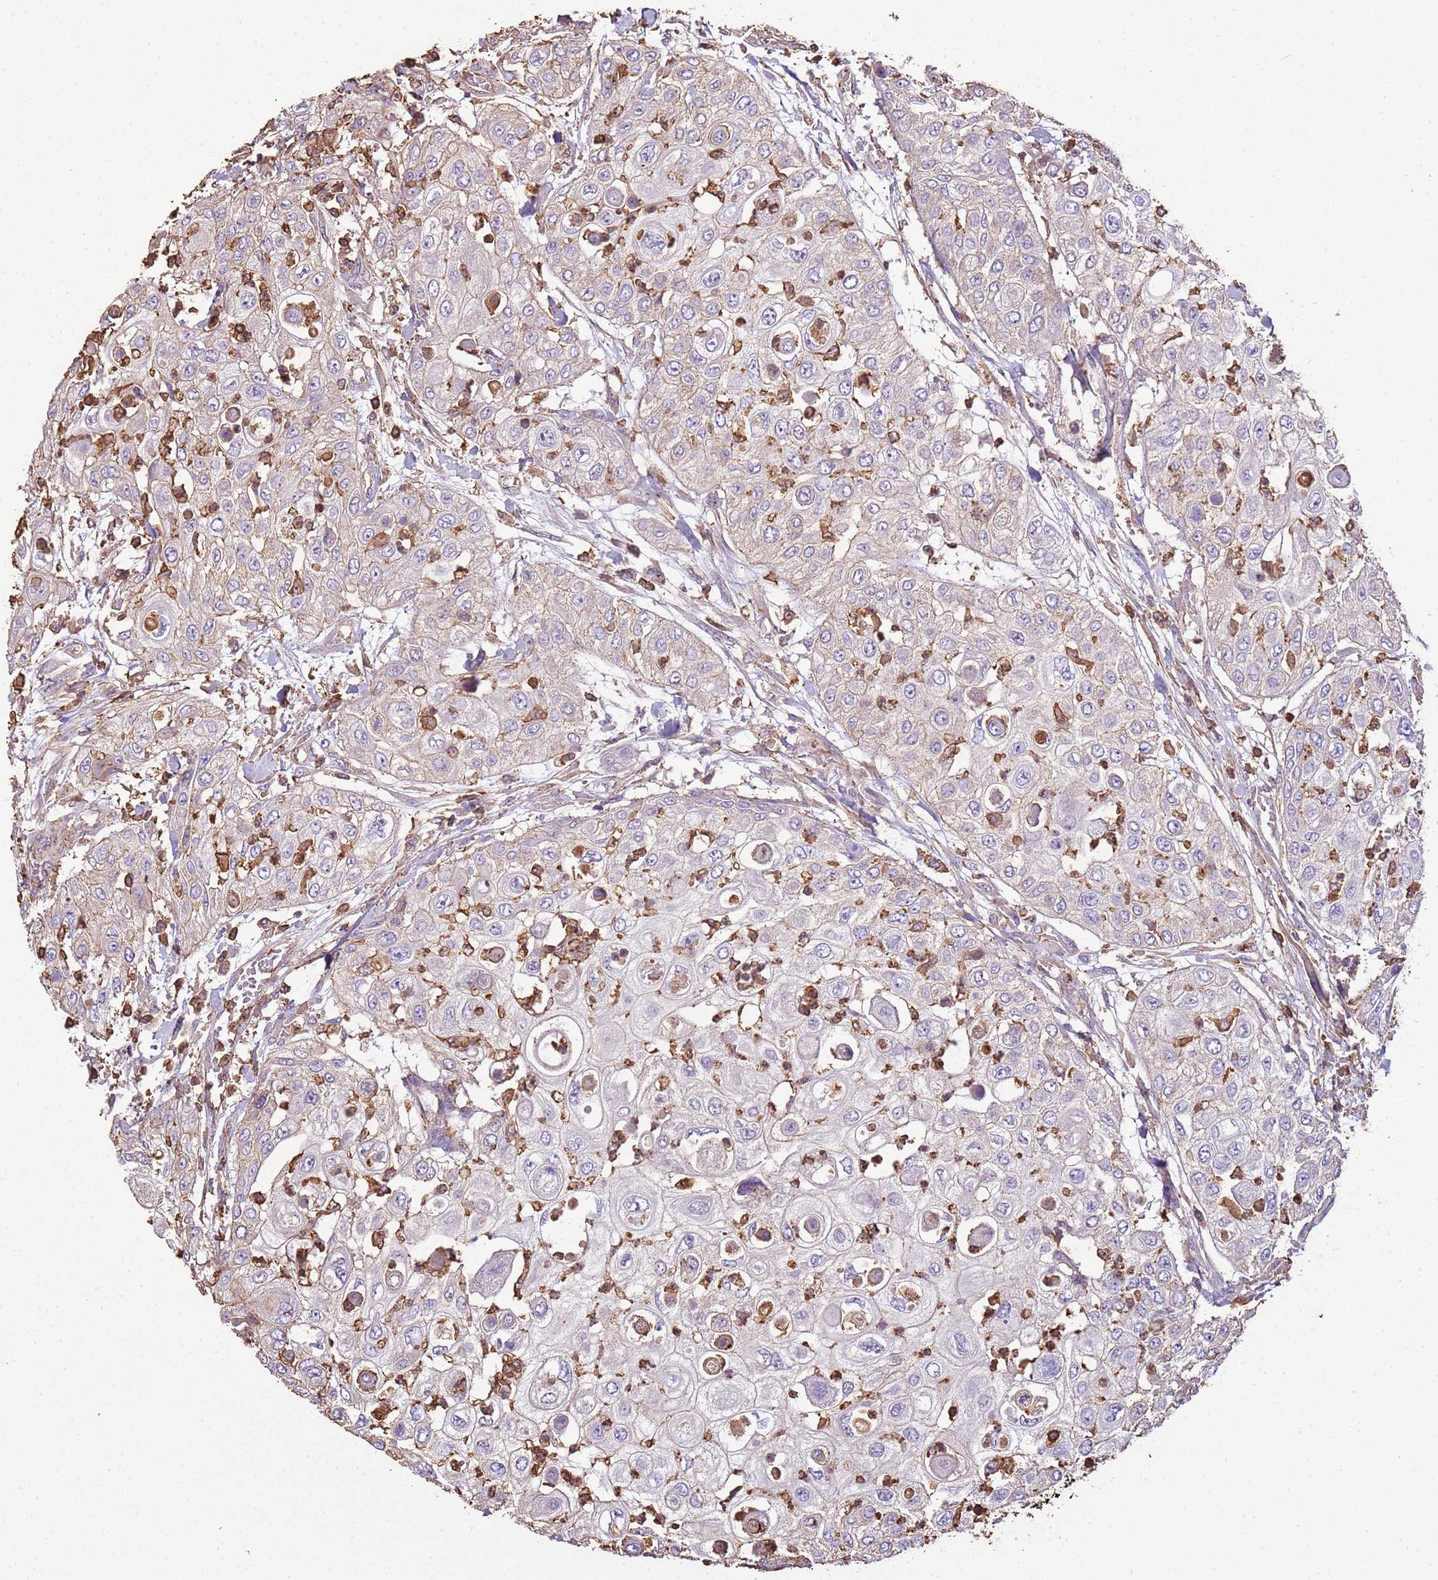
{"staining": {"intensity": "negative", "quantity": "none", "location": "none"}, "tissue": "urothelial cancer", "cell_type": "Tumor cells", "image_type": "cancer", "snomed": [{"axis": "morphology", "description": "Urothelial carcinoma, High grade"}, {"axis": "topography", "description": "Urinary bladder"}], "caption": "There is no significant positivity in tumor cells of urothelial carcinoma (high-grade).", "gene": "ARL10", "patient": {"sex": "female", "age": 79}}